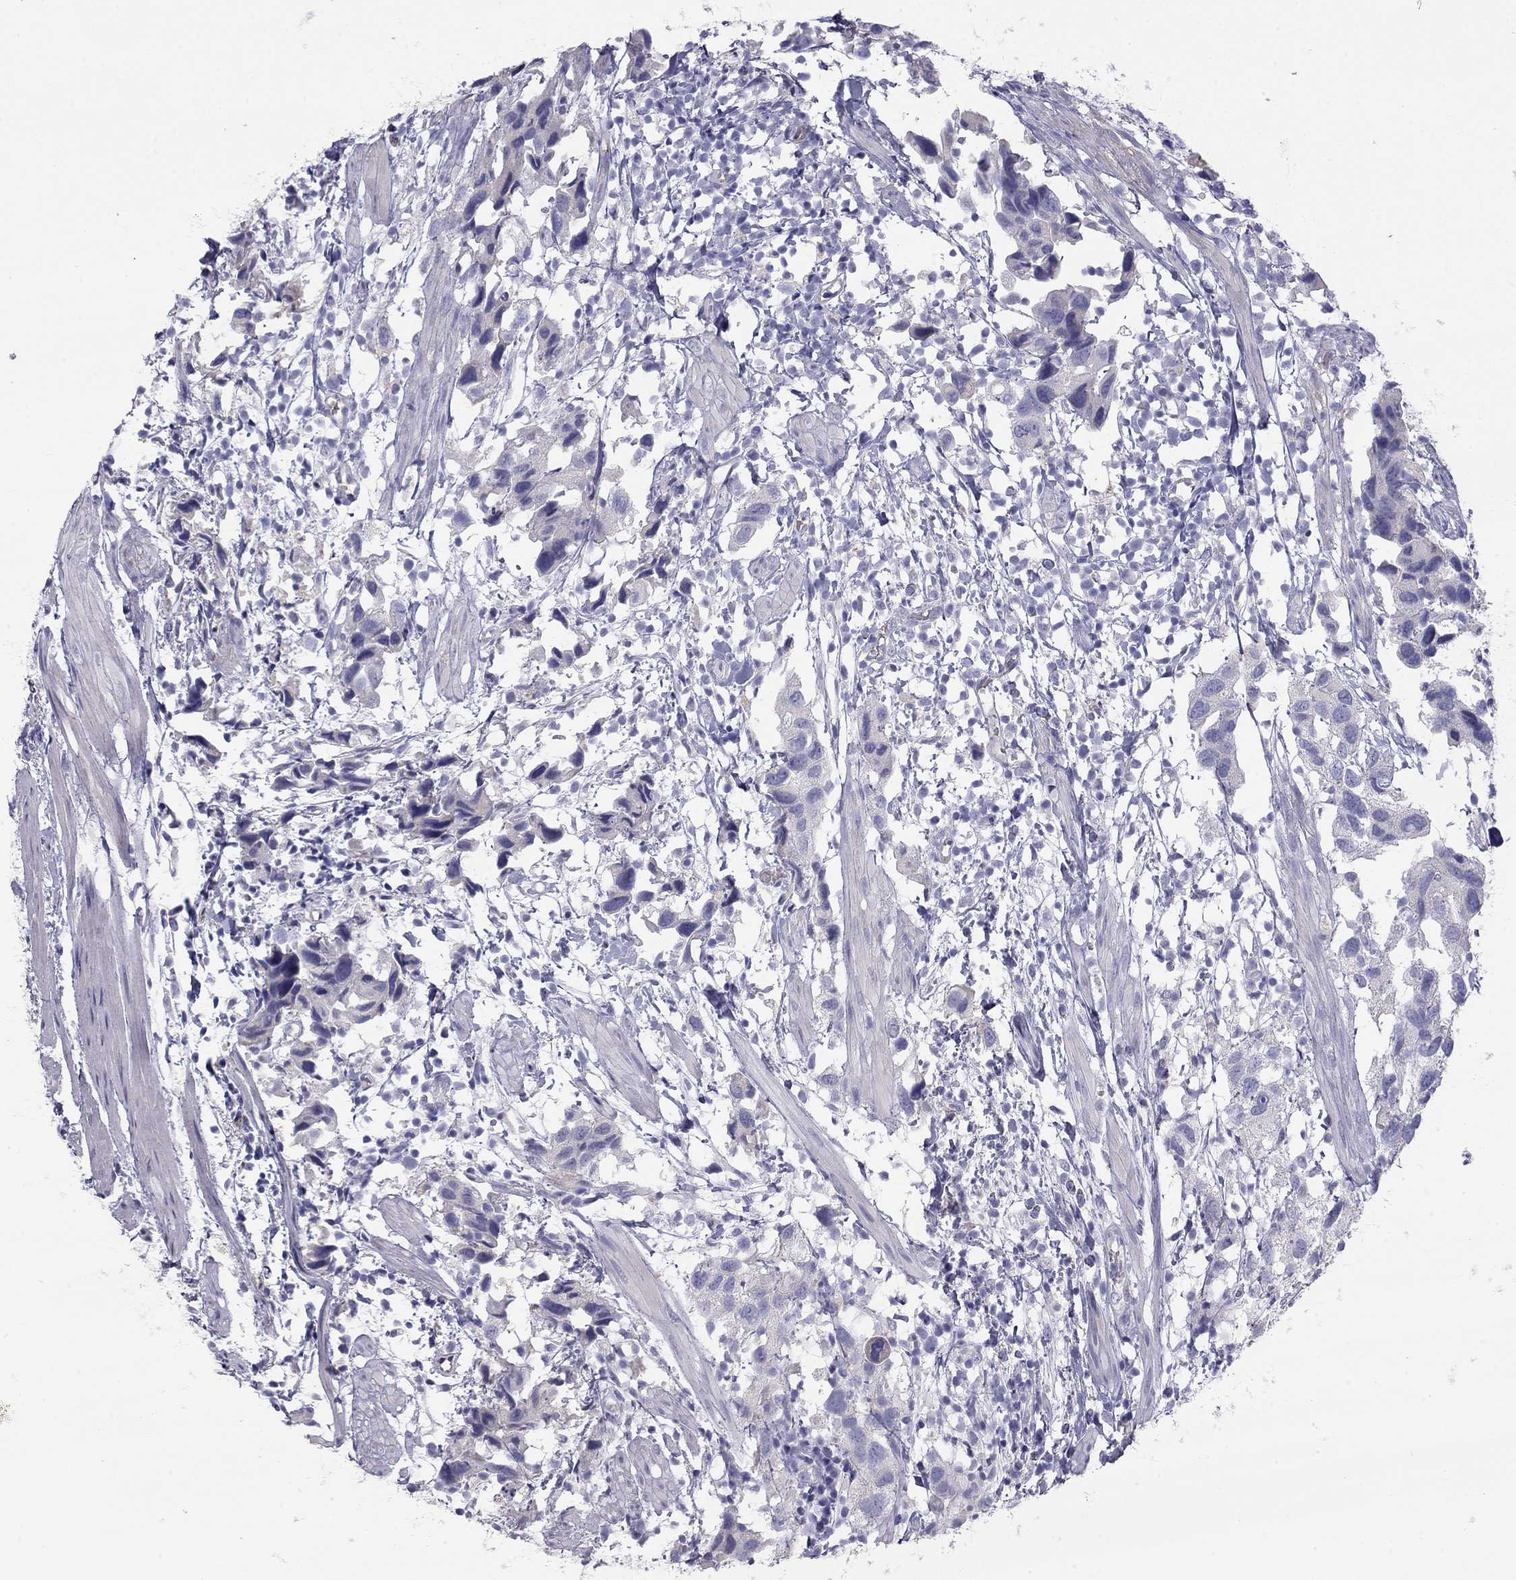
{"staining": {"intensity": "negative", "quantity": "none", "location": "none"}, "tissue": "urothelial cancer", "cell_type": "Tumor cells", "image_type": "cancer", "snomed": [{"axis": "morphology", "description": "Urothelial carcinoma, High grade"}, {"axis": "topography", "description": "Urinary bladder"}], "caption": "There is no significant staining in tumor cells of high-grade urothelial carcinoma. (IHC, brightfield microscopy, high magnification).", "gene": "TDRD6", "patient": {"sex": "male", "age": 79}}